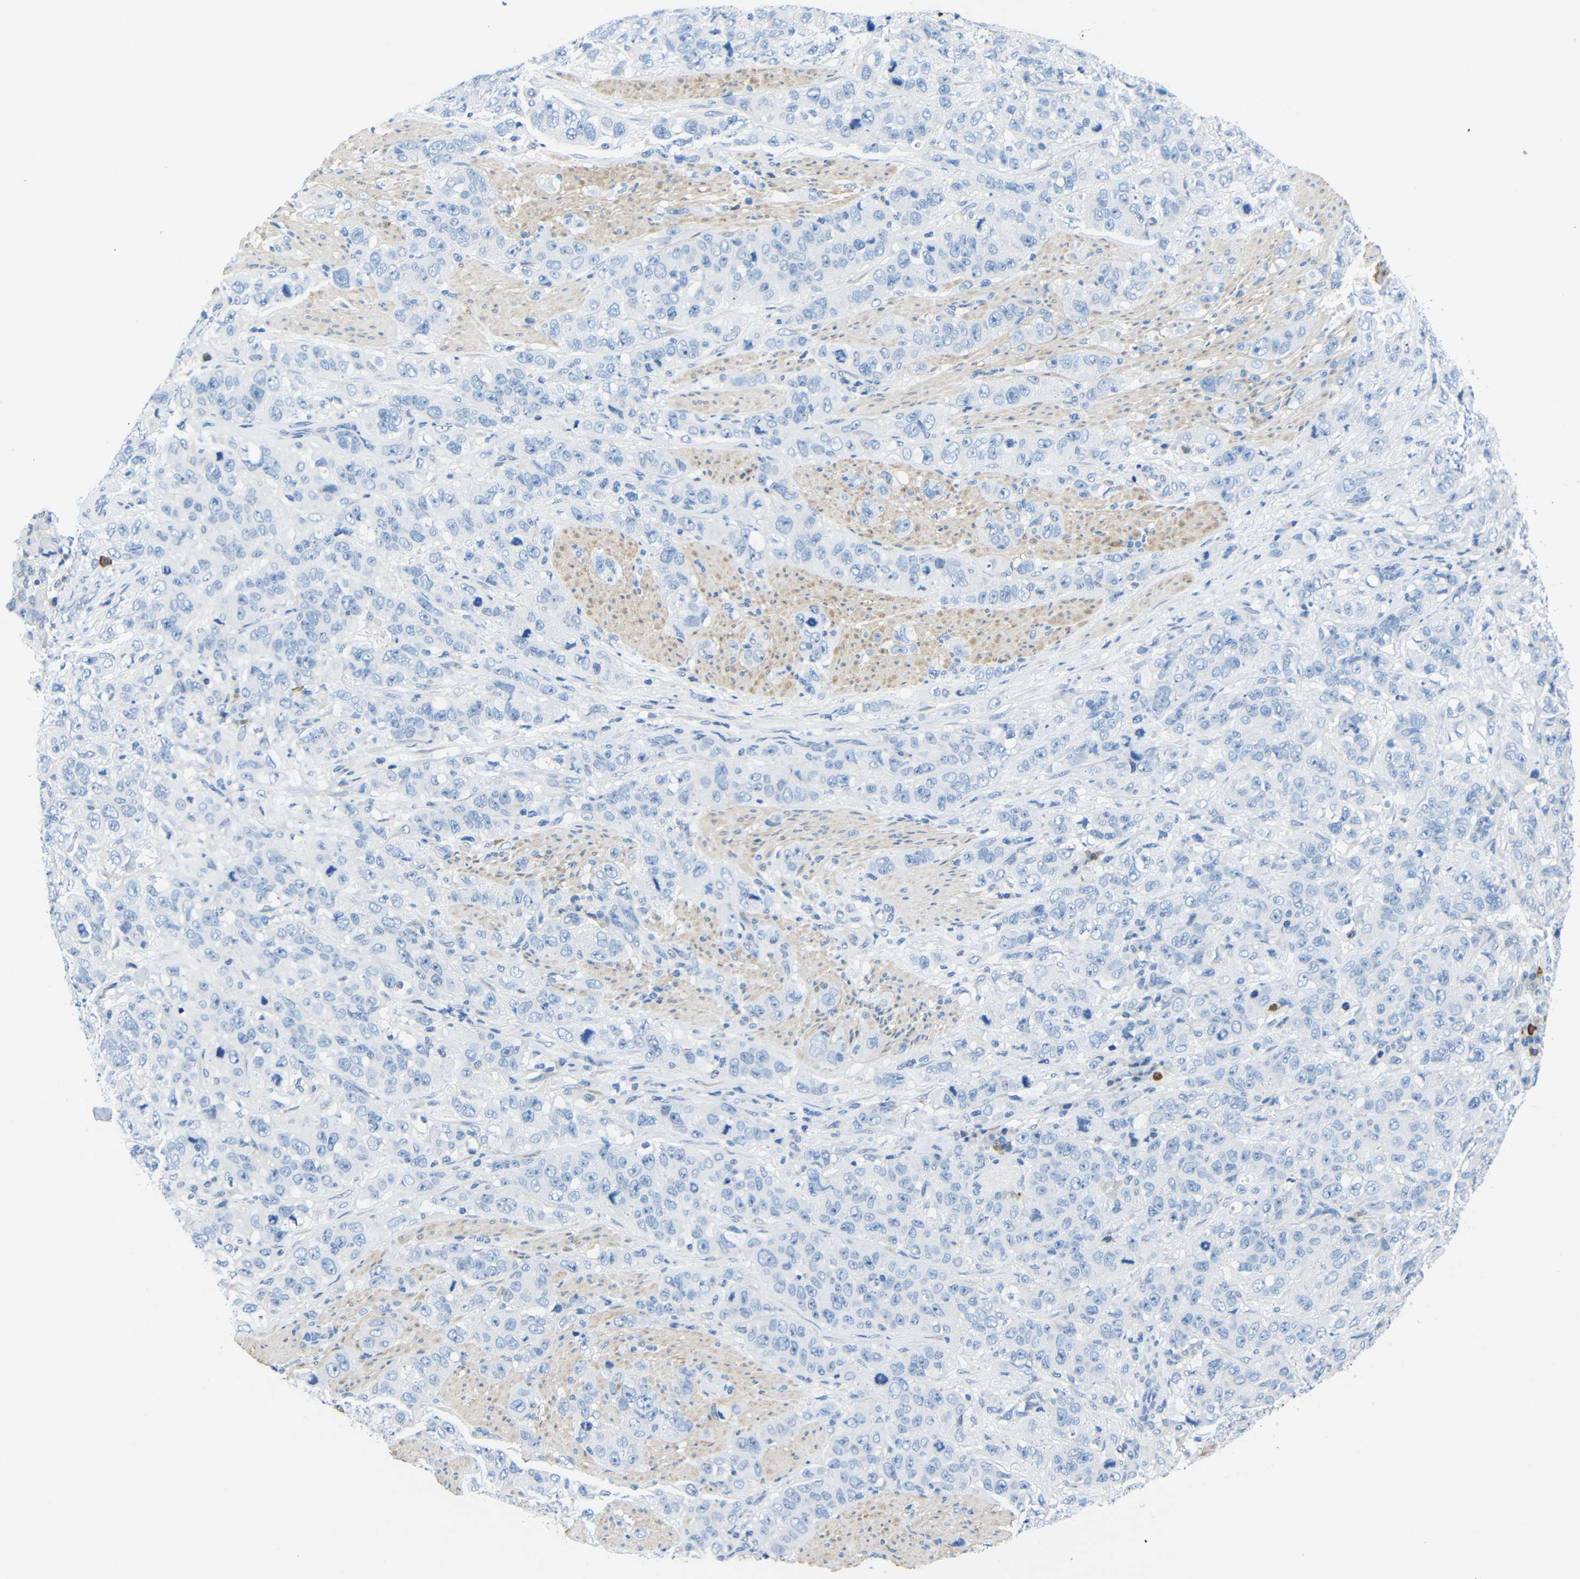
{"staining": {"intensity": "negative", "quantity": "none", "location": "none"}, "tissue": "stomach cancer", "cell_type": "Tumor cells", "image_type": "cancer", "snomed": [{"axis": "morphology", "description": "Adenocarcinoma, NOS"}, {"axis": "topography", "description": "Stomach"}], "caption": "The image exhibits no significant positivity in tumor cells of adenocarcinoma (stomach). The staining is performed using DAB brown chromogen with nuclei counter-stained in using hematoxylin.", "gene": "NEGR1", "patient": {"sex": "male", "age": 48}}